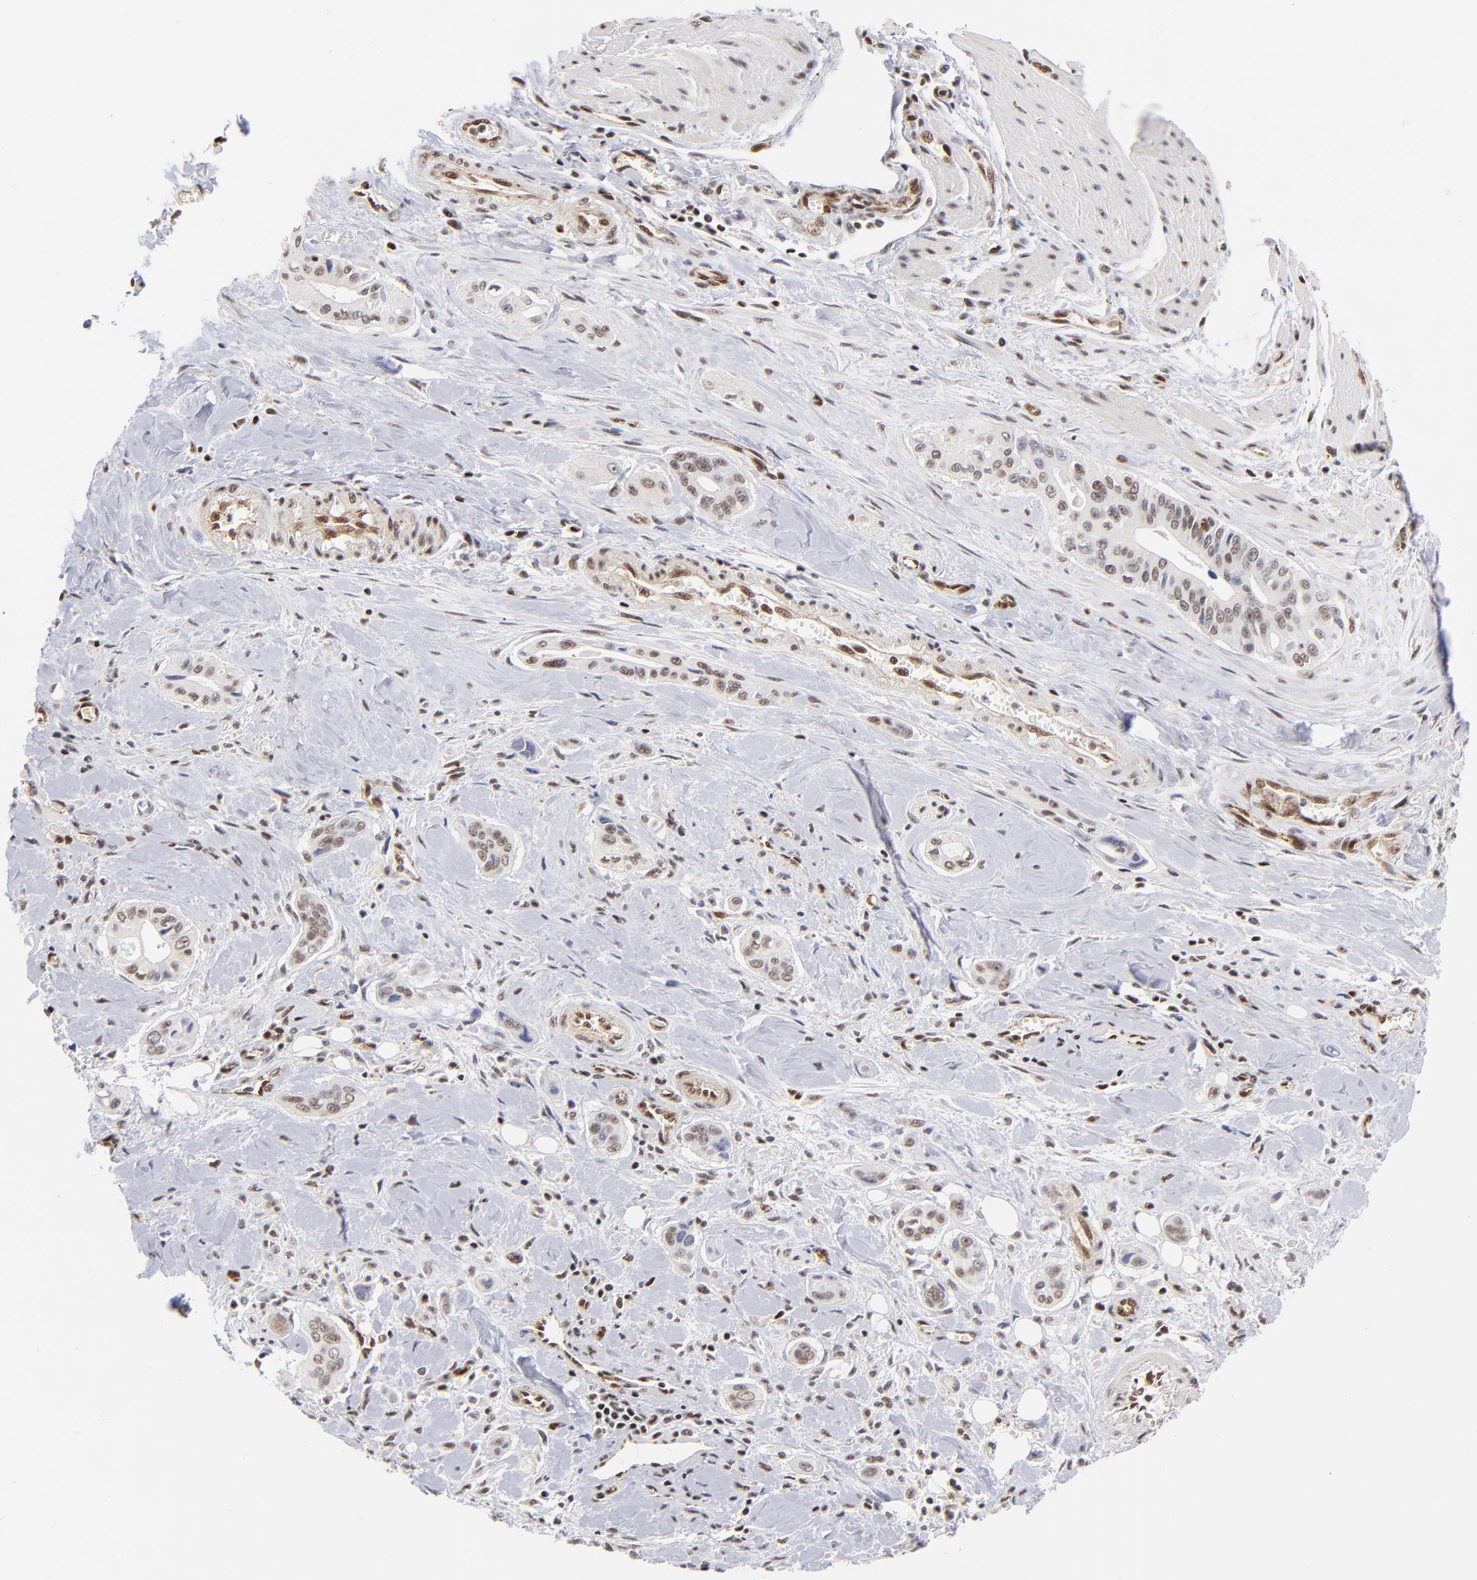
{"staining": {"intensity": "weak", "quantity": "25%-75%", "location": "nuclear"}, "tissue": "pancreatic cancer", "cell_type": "Tumor cells", "image_type": "cancer", "snomed": [{"axis": "morphology", "description": "Adenocarcinoma, NOS"}, {"axis": "topography", "description": "Pancreas"}], "caption": "Protein staining of pancreatic cancer (adenocarcinoma) tissue exhibits weak nuclear positivity in approximately 25%-75% of tumor cells.", "gene": "GABPA", "patient": {"sex": "male", "age": 77}}